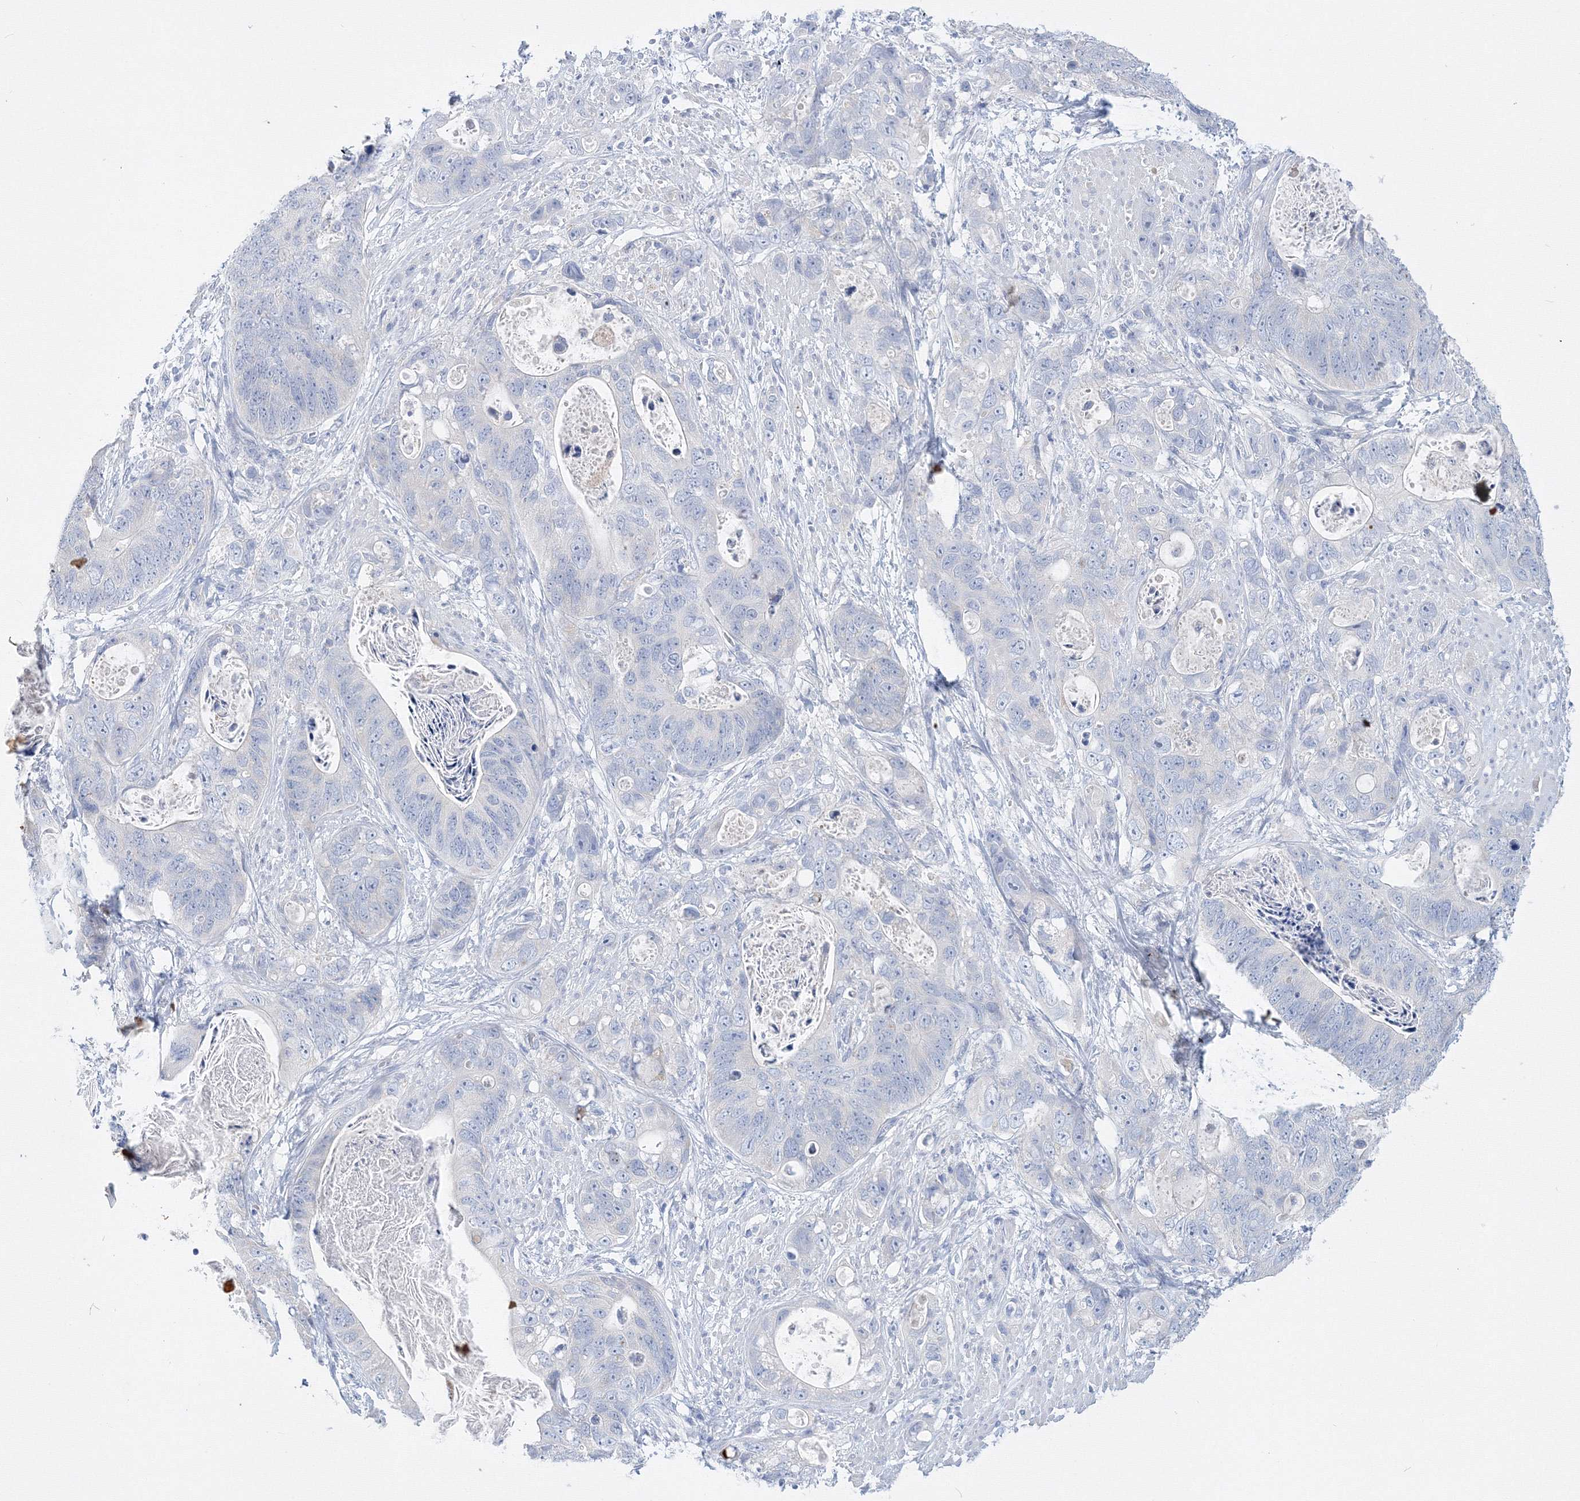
{"staining": {"intensity": "negative", "quantity": "none", "location": "none"}, "tissue": "stomach cancer", "cell_type": "Tumor cells", "image_type": "cancer", "snomed": [{"axis": "morphology", "description": "Adenocarcinoma, NOS"}, {"axis": "topography", "description": "Stomach"}], "caption": "There is no significant expression in tumor cells of stomach adenocarcinoma. The staining is performed using DAB brown chromogen with nuclei counter-stained in using hematoxylin.", "gene": "AASDH", "patient": {"sex": "female", "age": 89}}